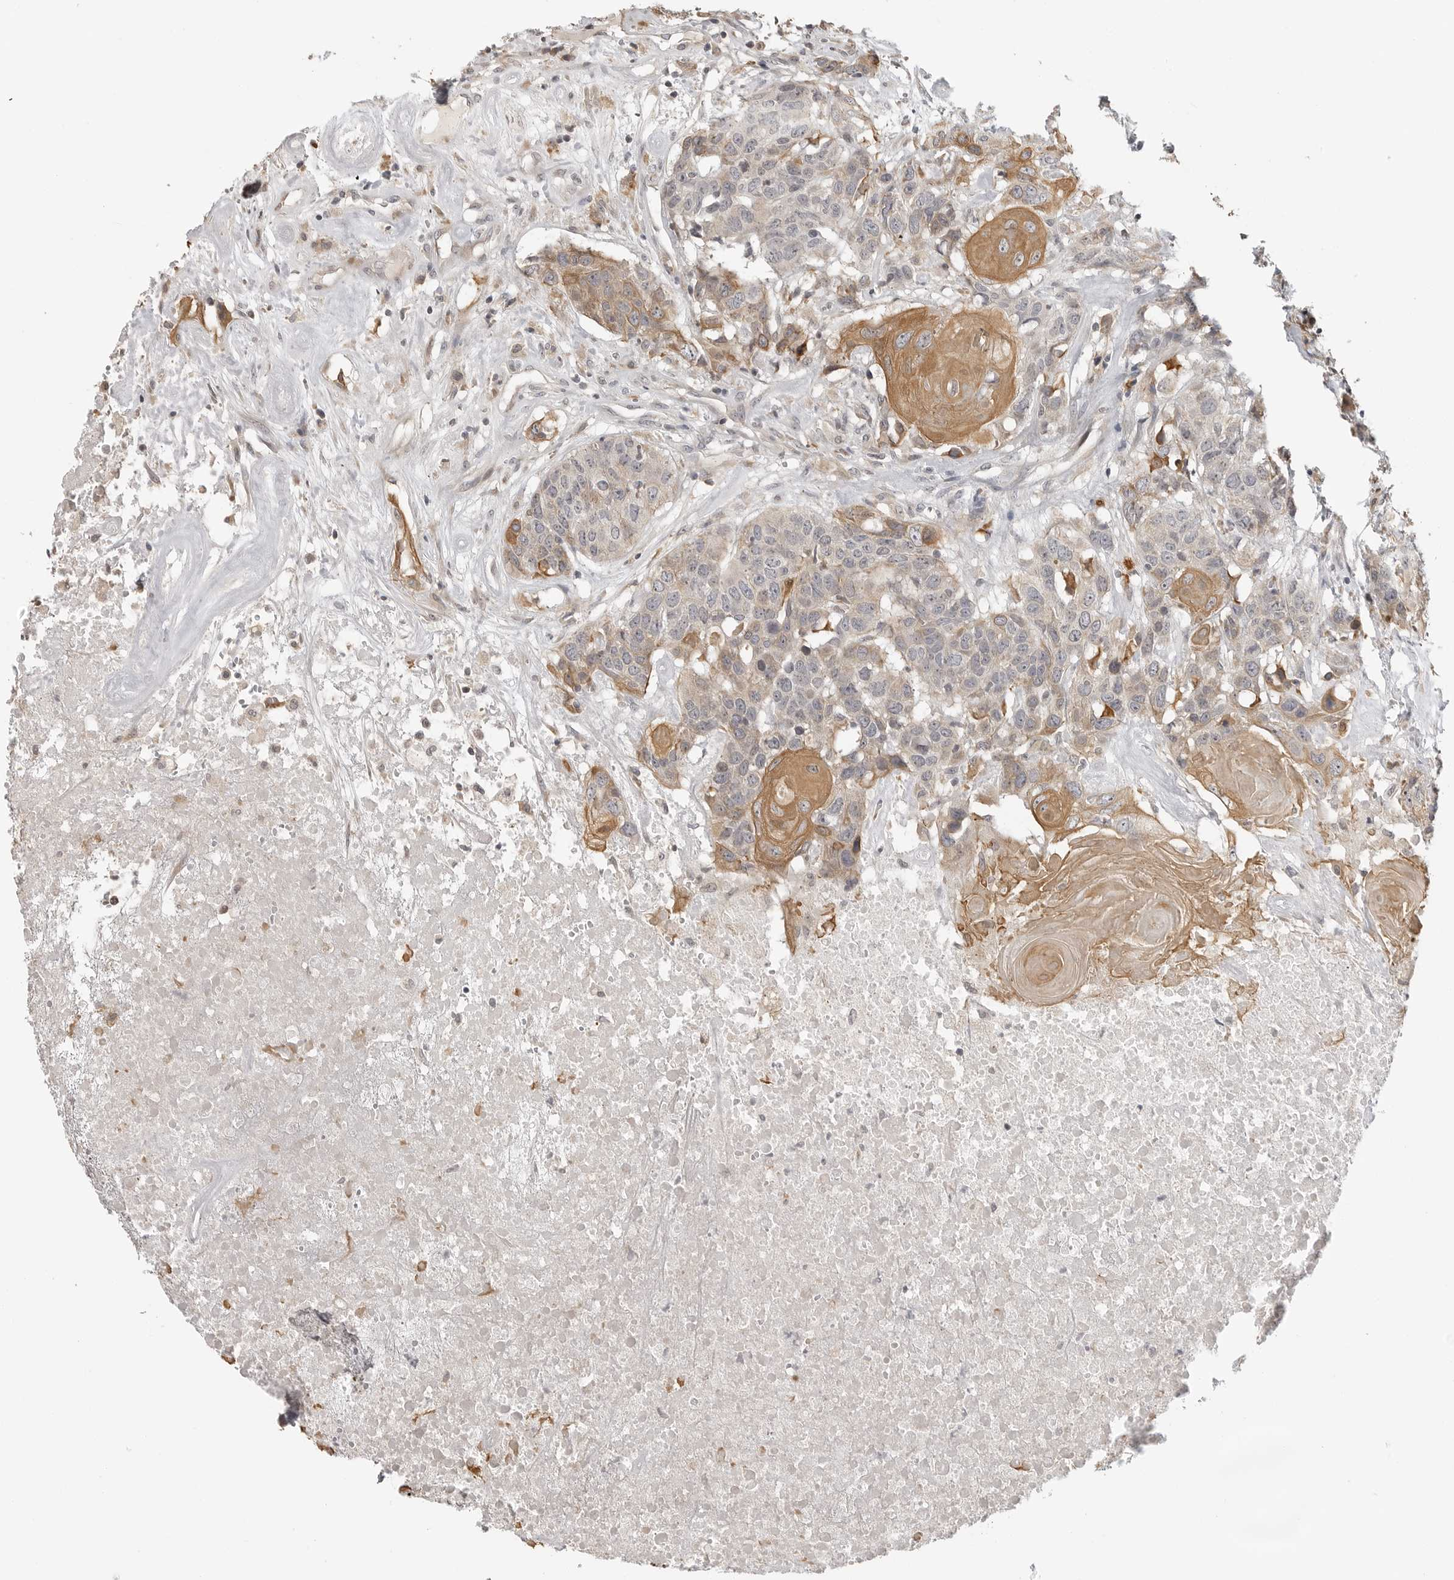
{"staining": {"intensity": "moderate", "quantity": "<25%", "location": "cytoplasmic/membranous"}, "tissue": "head and neck cancer", "cell_type": "Tumor cells", "image_type": "cancer", "snomed": [{"axis": "morphology", "description": "Squamous cell carcinoma, NOS"}, {"axis": "topography", "description": "Head-Neck"}], "caption": "Head and neck cancer stained for a protein displays moderate cytoplasmic/membranous positivity in tumor cells.", "gene": "IDO1", "patient": {"sex": "male", "age": 66}}